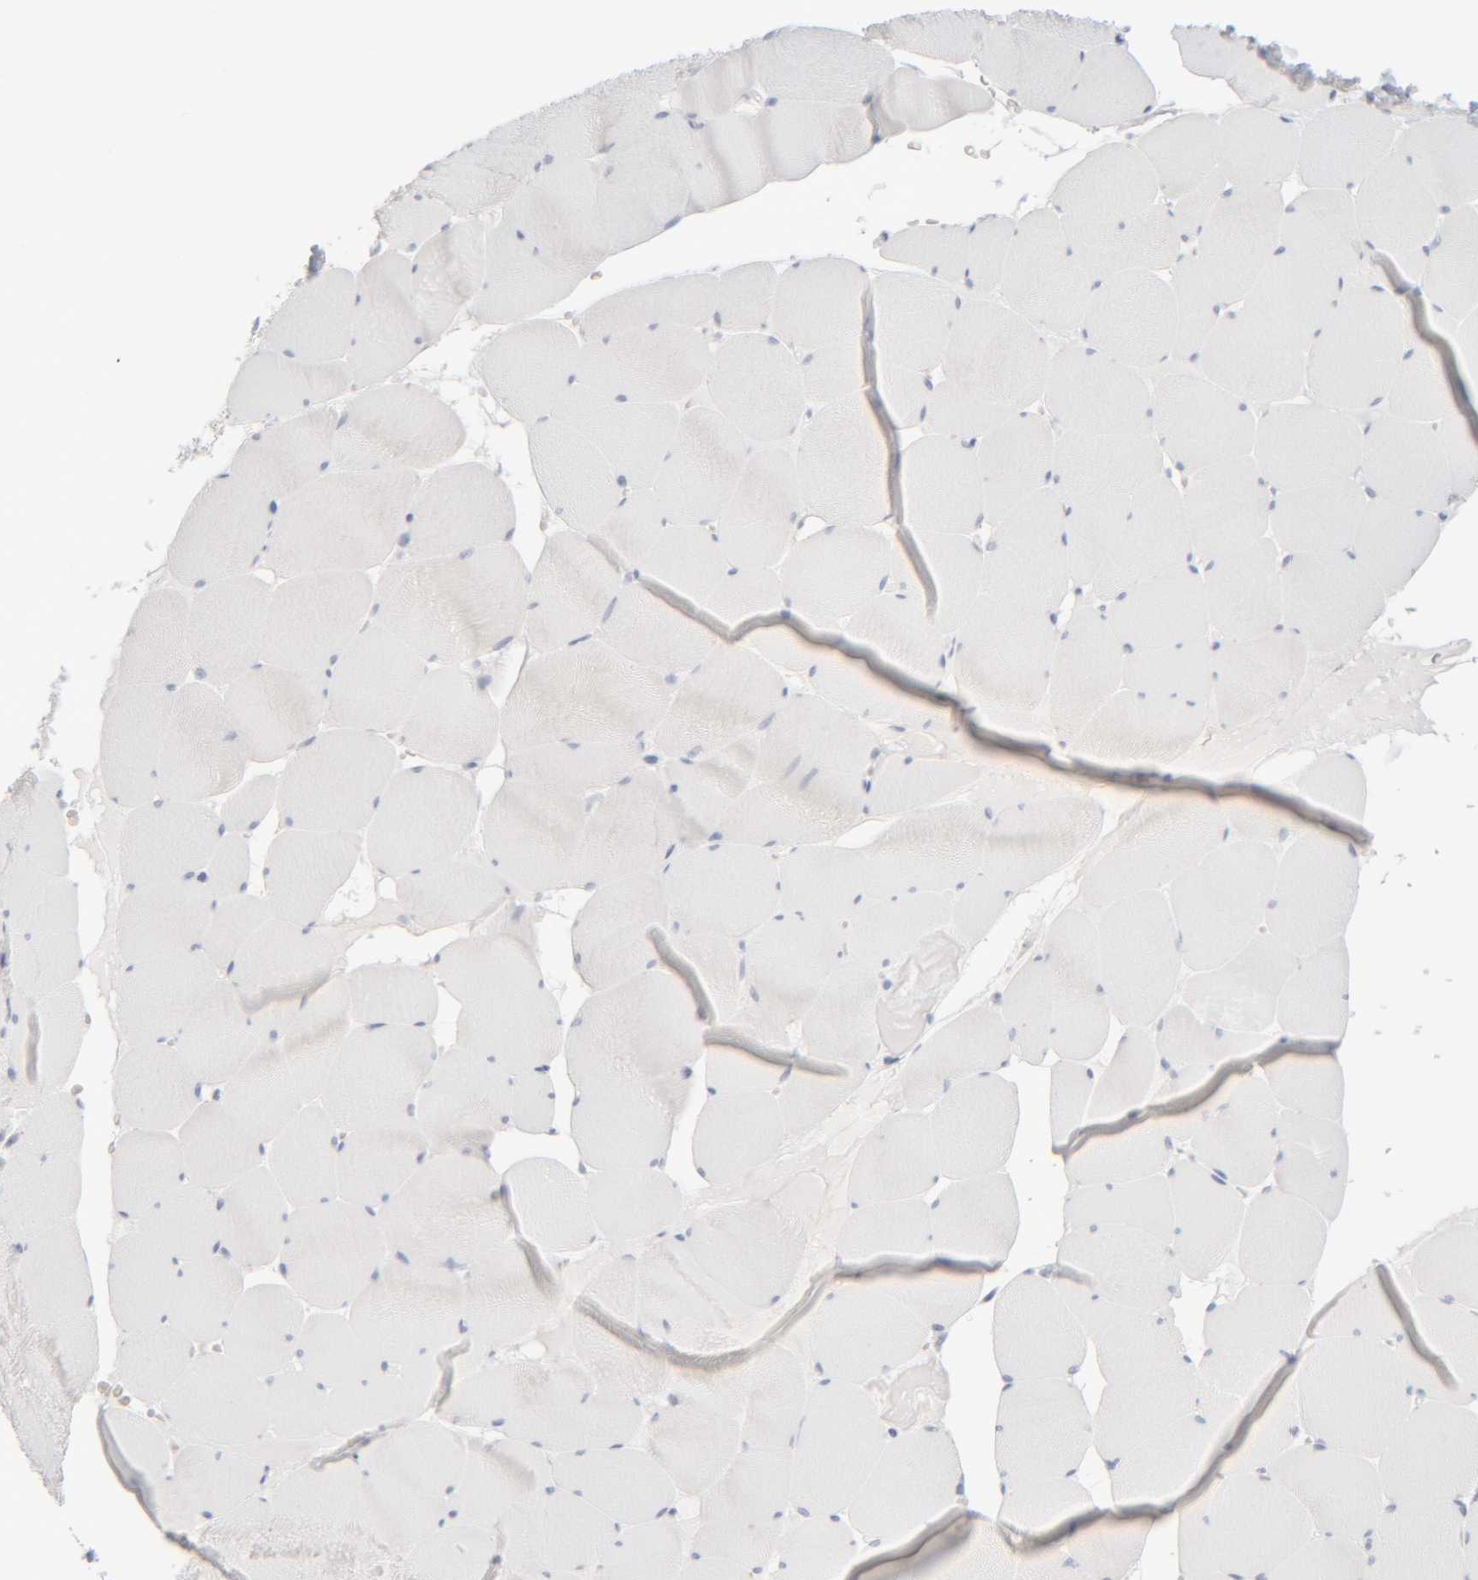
{"staining": {"intensity": "negative", "quantity": "none", "location": "none"}, "tissue": "skeletal muscle", "cell_type": "Myocytes", "image_type": "normal", "snomed": [{"axis": "morphology", "description": "Normal tissue, NOS"}, {"axis": "topography", "description": "Skeletal muscle"}], "caption": "High power microscopy image of an immunohistochemistry (IHC) micrograph of benign skeletal muscle, revealing no significant positivity in myocytes.", "gene": "RIDA", "patient": {"sex": "male", "age": 62}}